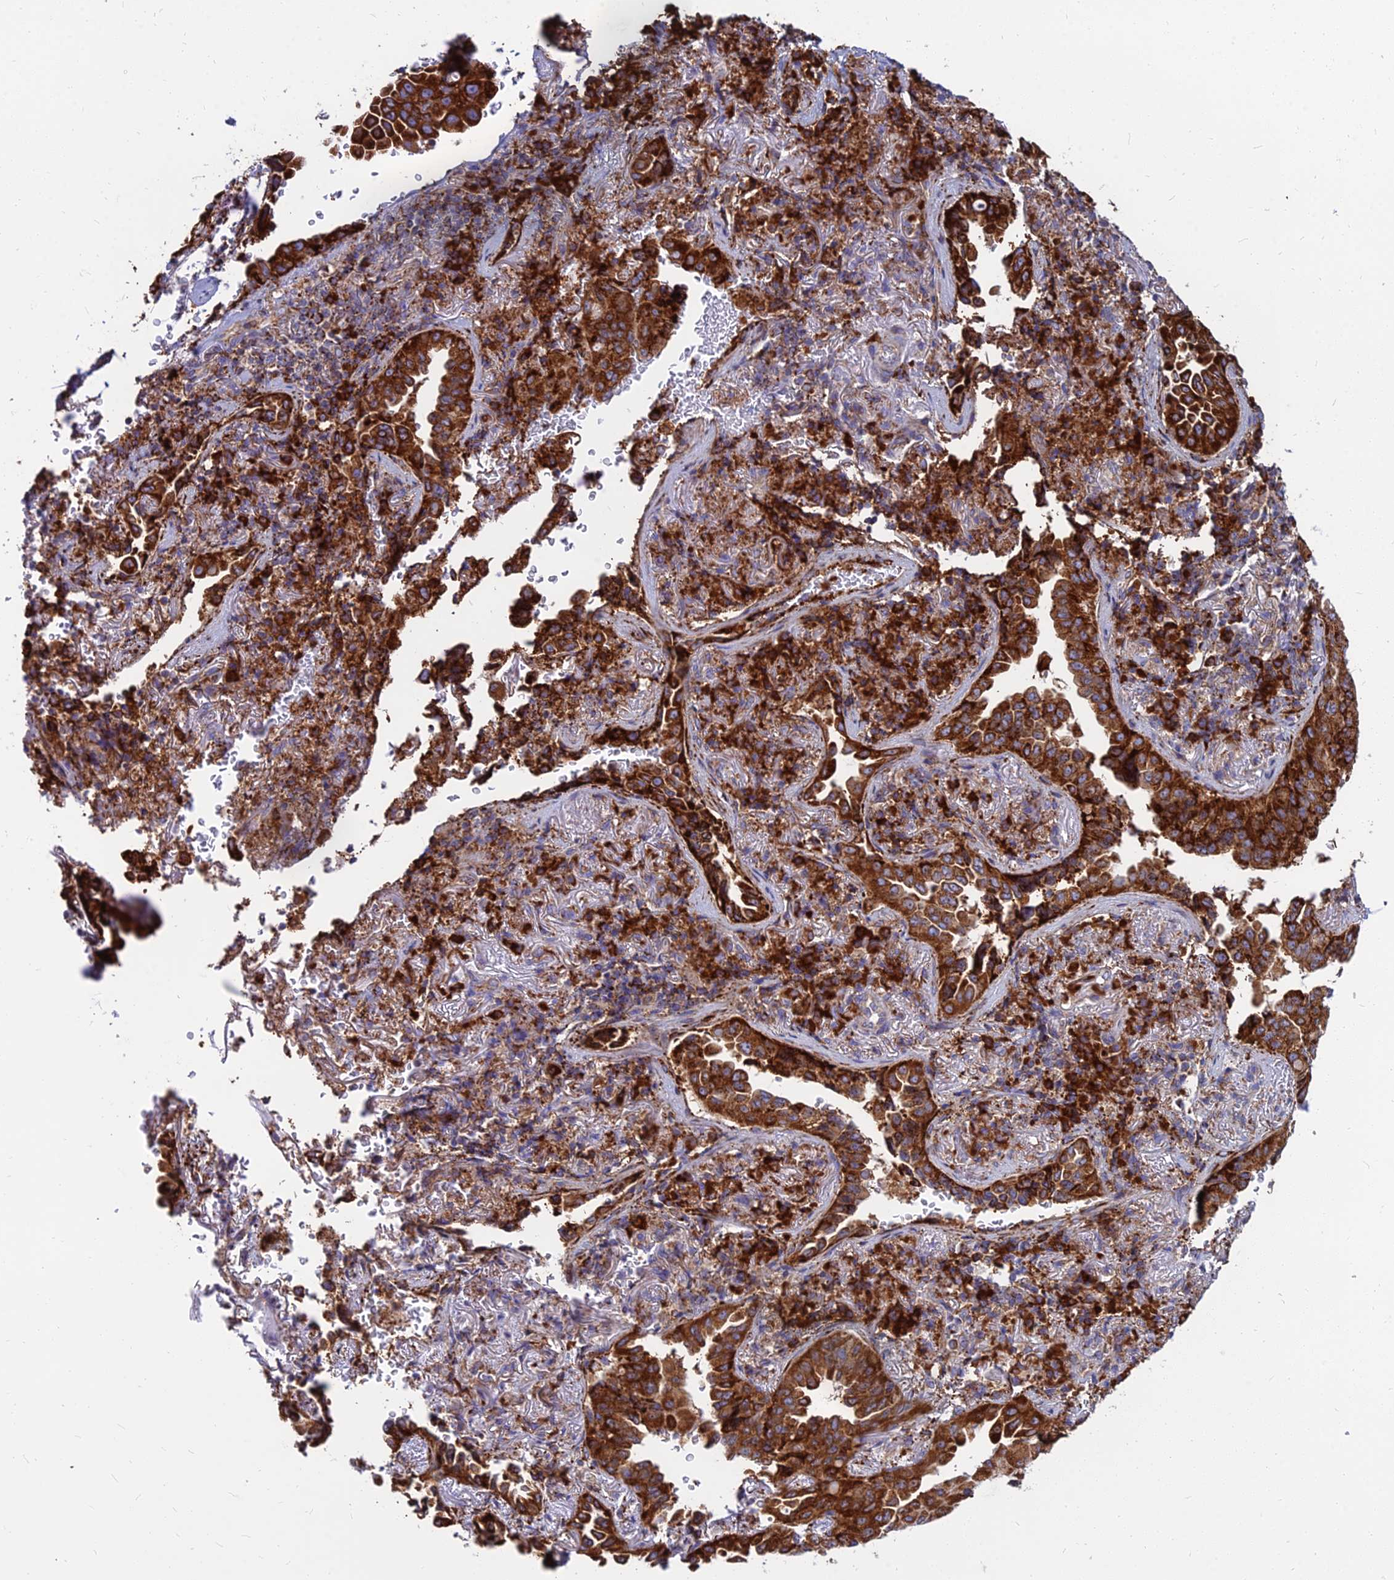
{"staining": {"intensity": "strong", "quantity": ">75%", "location": "cytoplasmic/membranous"}, "tissue": "lung cancer", "cell_type": "Tumor cells", "image_type": "cancer", "snomed": [{"axis": "morphology", "description": "Adenocarcinoma, NOS"}, {"axis": "topography", "description": "Lung"}], "caption": "Lung cancer stained with a brown dye displays strong cytoplasmic/membranous positive staining in about >75% of tumor cells.", "gene": "CCT6B", "patient": {"sex": "female", "age": 69}}